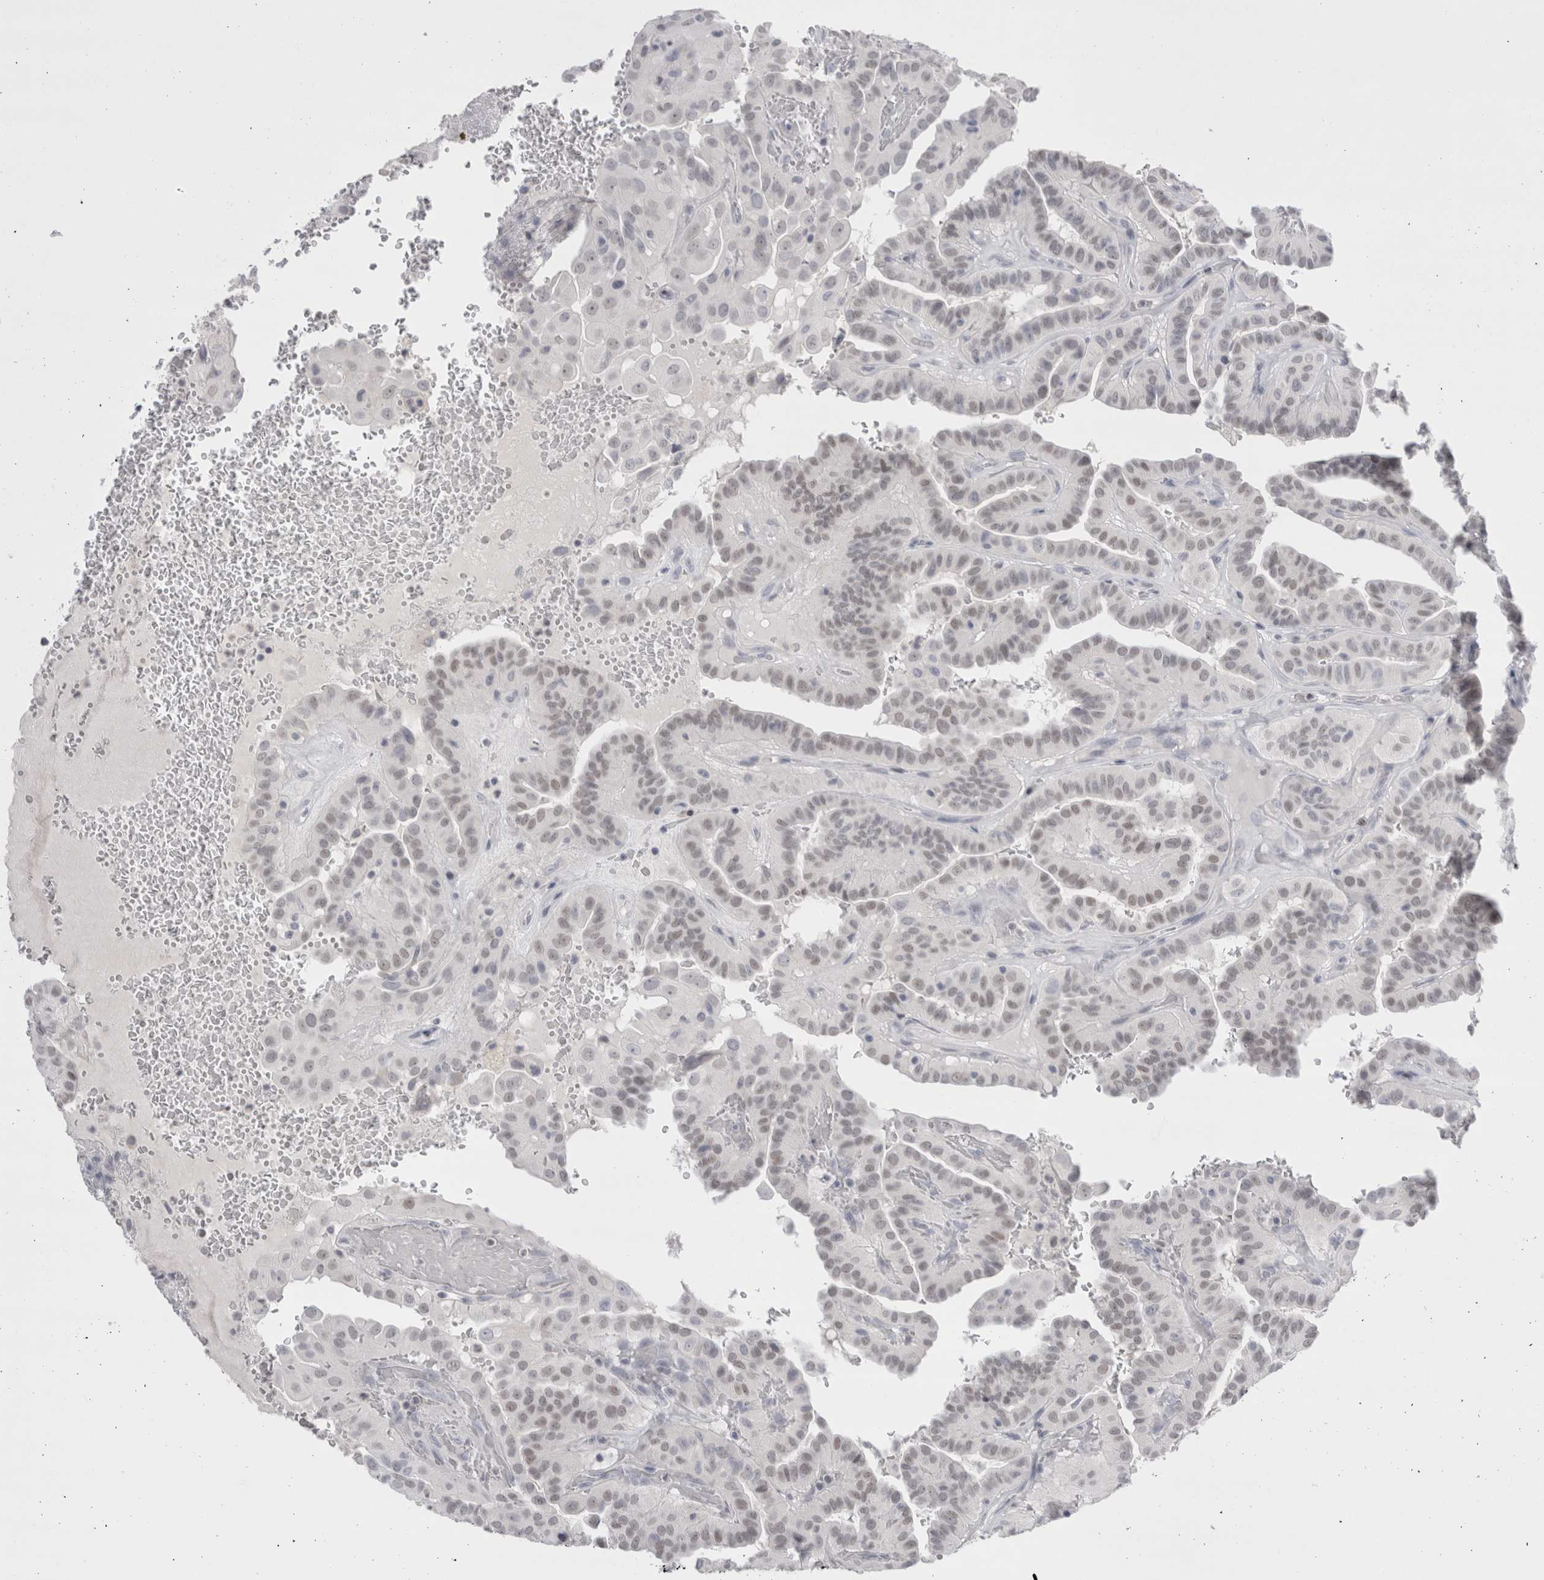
{"staining": {"intensity": "negative", "quantity": "none", "location": "none"}, "tissue": "thyroid cancer", "cell_type": "Tumor cells", "image_type": "cancer", "snomed": [{"axis": "morphology", "description": "Papillary adenocarcinoma, NOS"}, {"axis": "topography", "description": "Thyroid gland"}], "caption": "The histopathology image shows no significant positivity in tumor cells of thyroid papillary adenocarcinoma. (Immunohistochemistry (ihc), brightfield microscopy, high magnification).", "gene": "FNDC8", "patient": {"sex": "male", "age": 77}}